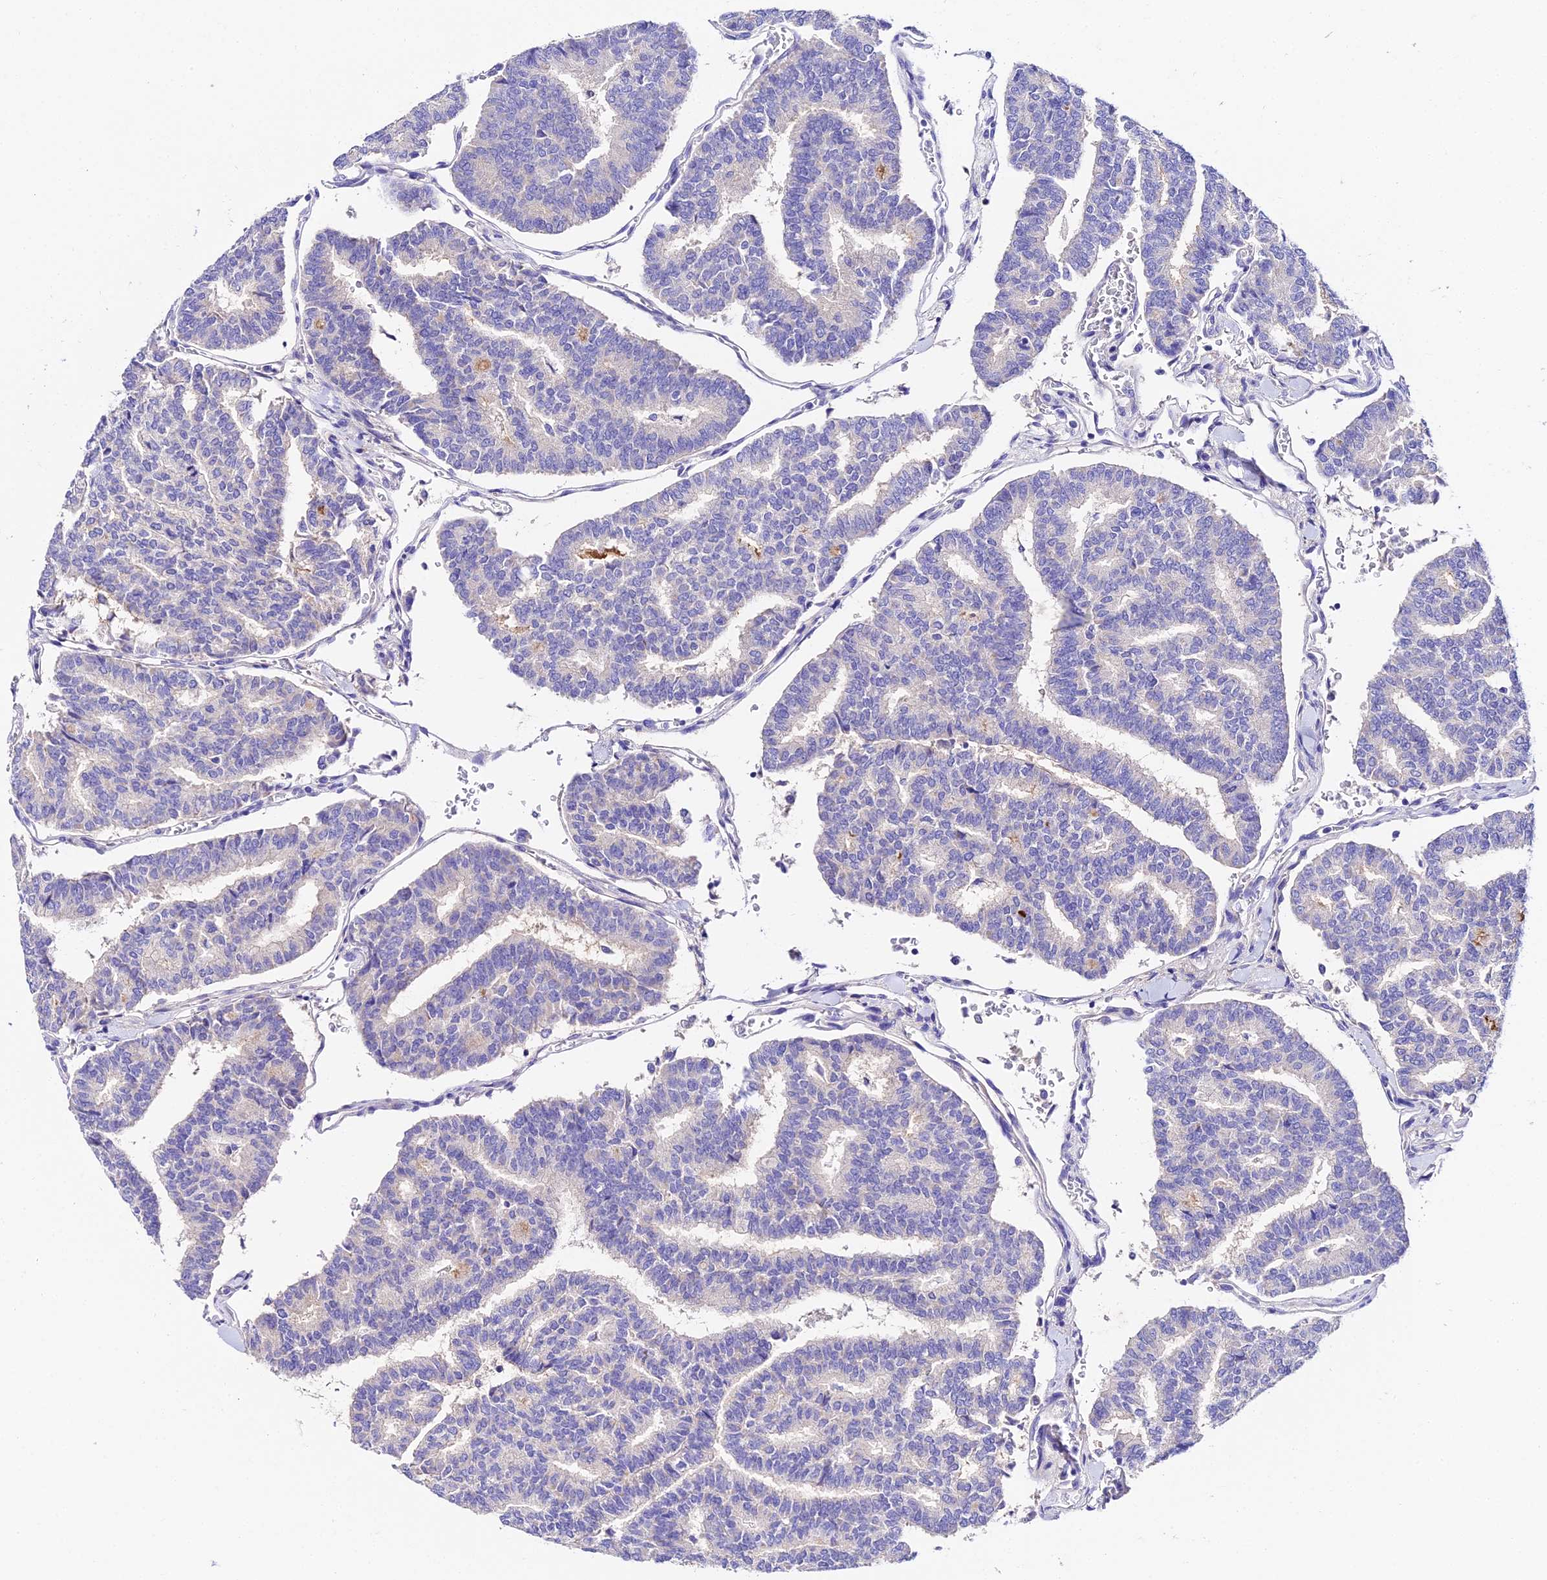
{"staining": {"intensity": "negative", "quantity": "none", "location": "none"}, "tissue": "thyroid cancer", "cell_type": "Tumor cells", "image_type": "cancer", "snomed": [{"axis": "morphology", "description": "Papillary adenocarcinoma, NOS"}, {"axis": "topography", "description": "Thyroid gland"}], "caption": "The histopathology image shows no staining of tumor cells in papillary adenocarcinoma (thyroid). (Stains: DAB (3,3'-diaminobenzidine) IHC with hematoxylin counter stain, Microscopy: brightfield microscopy at high magnification).", "gene": "TMEM117", "patient": {"sex": "female", "age": 35}}